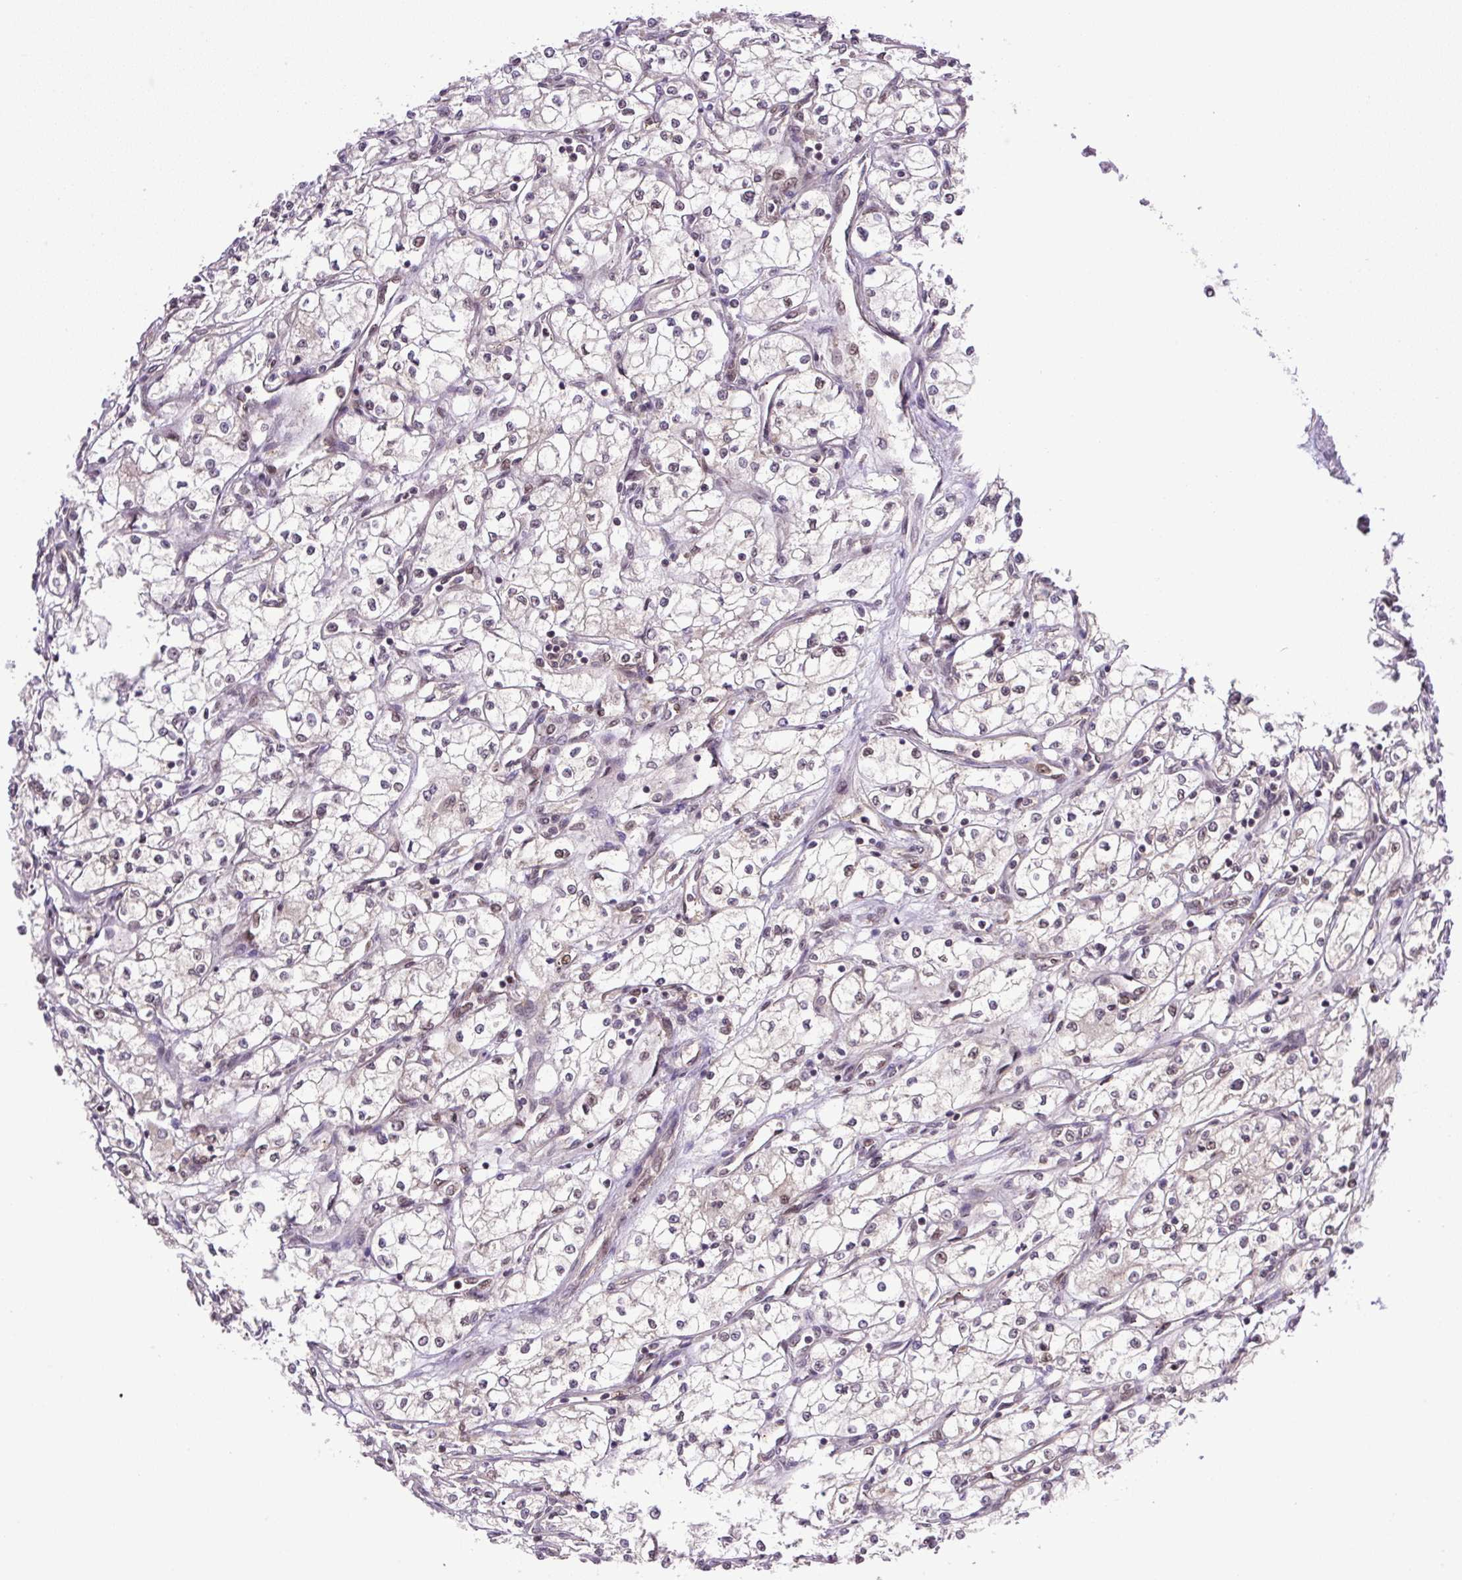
{"staining": {"intensity": "moderate", "quantity": "<25%", "location": "nuclear"}, "tissue": "renal cancer", "cell_type": "Tumor cells", "image_type": "cancer", "snomed": [{"axis": "morphology", "description": "Adenocarcinoma, NOS"}, {"axis": "topography", "description": "Kidney"}], "caption": "DAB immunohistochemical staining of renal cancer (adenocarcinoma) shows moderate nuclear protein staining in approximately <25% of tumor cells.", "gene": "SGTA", "patient": {"sex": "male", "age": 59}}